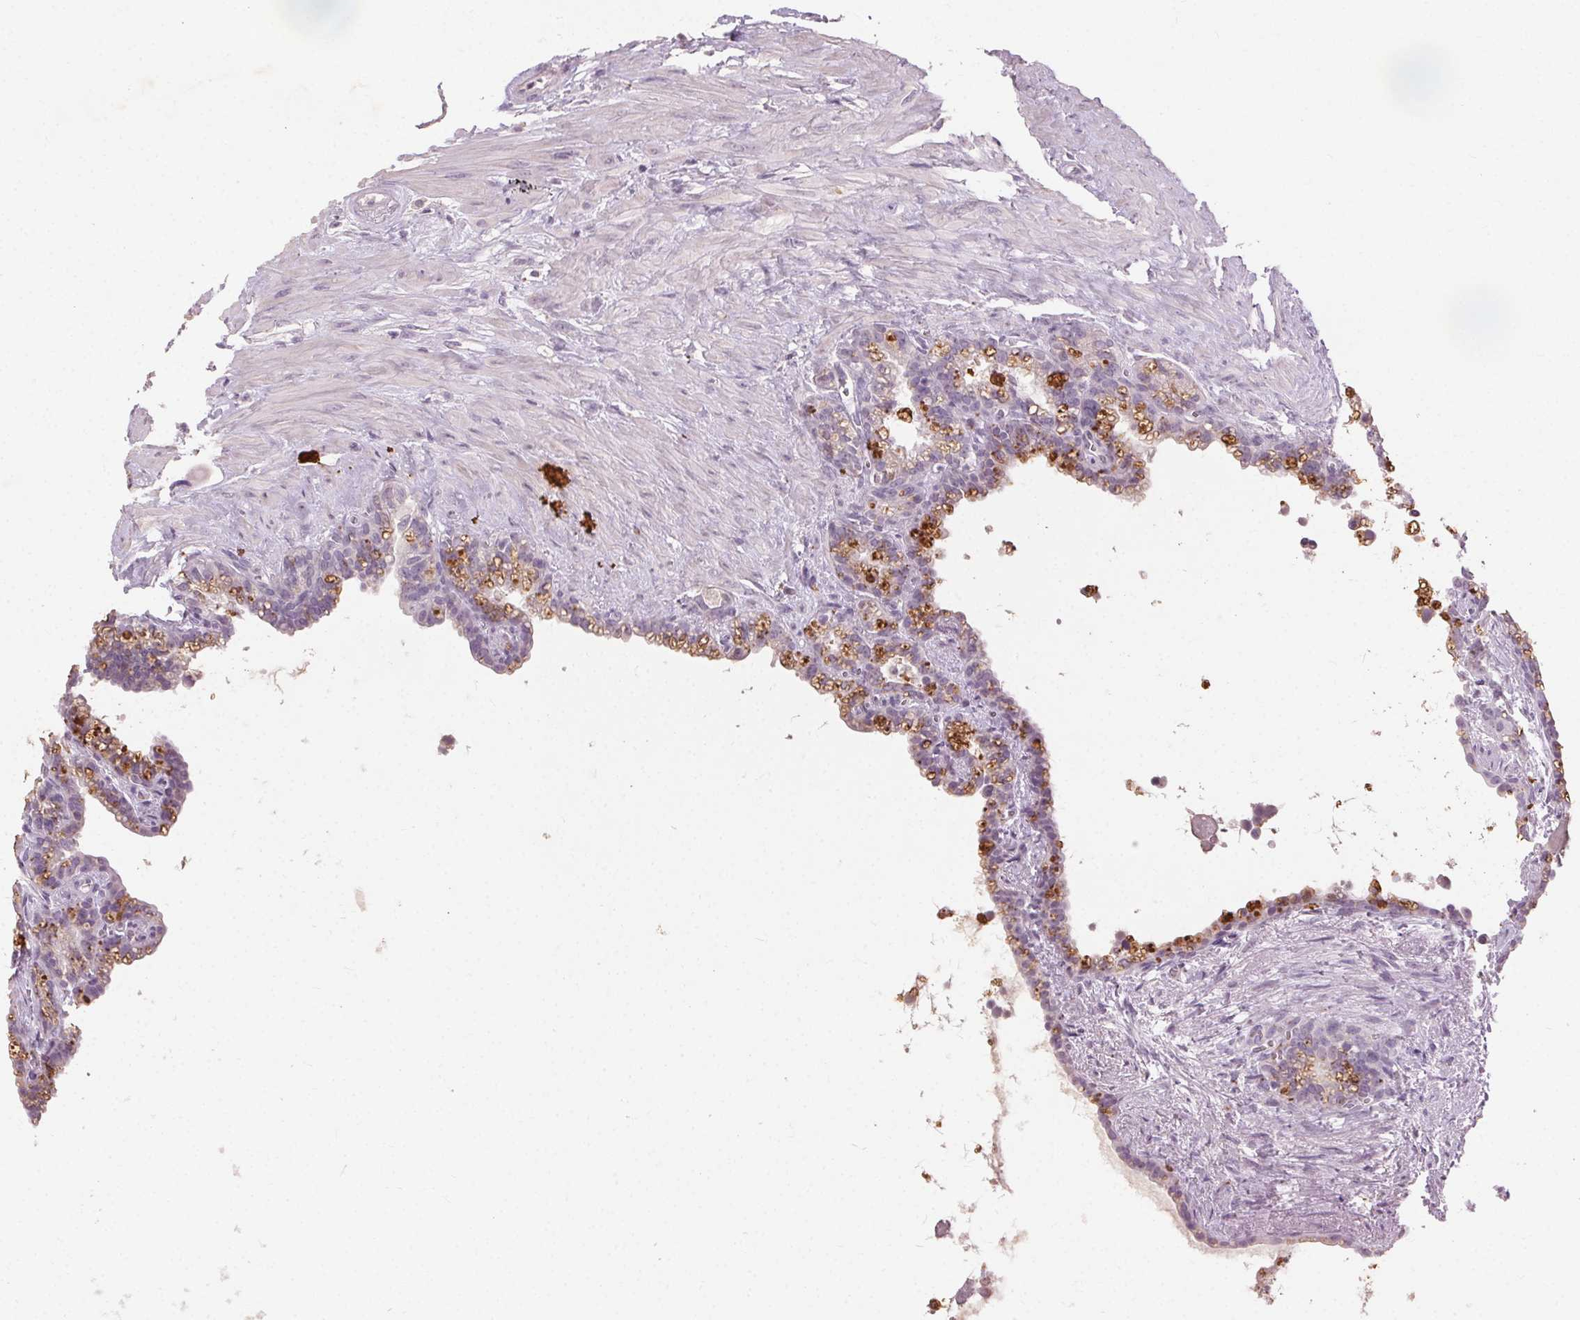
{"staining": {"intensity": "negative", "quantity": "none", "location": "none"}, "tissue": "seminal vesicle", "cell_type": "Glandular cells", "image_type": "normal", "snomed": [{"axis": "morphology", "description": "Normal tissue, NOS"}, {"axis": "topography", "description": "Seminal veicle"}], "caption": "Seminal vesicle was stained to show a protein in brown. There is no significant expression in glandular cells. (Brightfield microscopy of DAB (3,3'-diaminobenzidine) immunohistochemistry (IHC) at high magnification).", "gene": "CLTRN", "patient": {"sex": "male", "age": 76}}